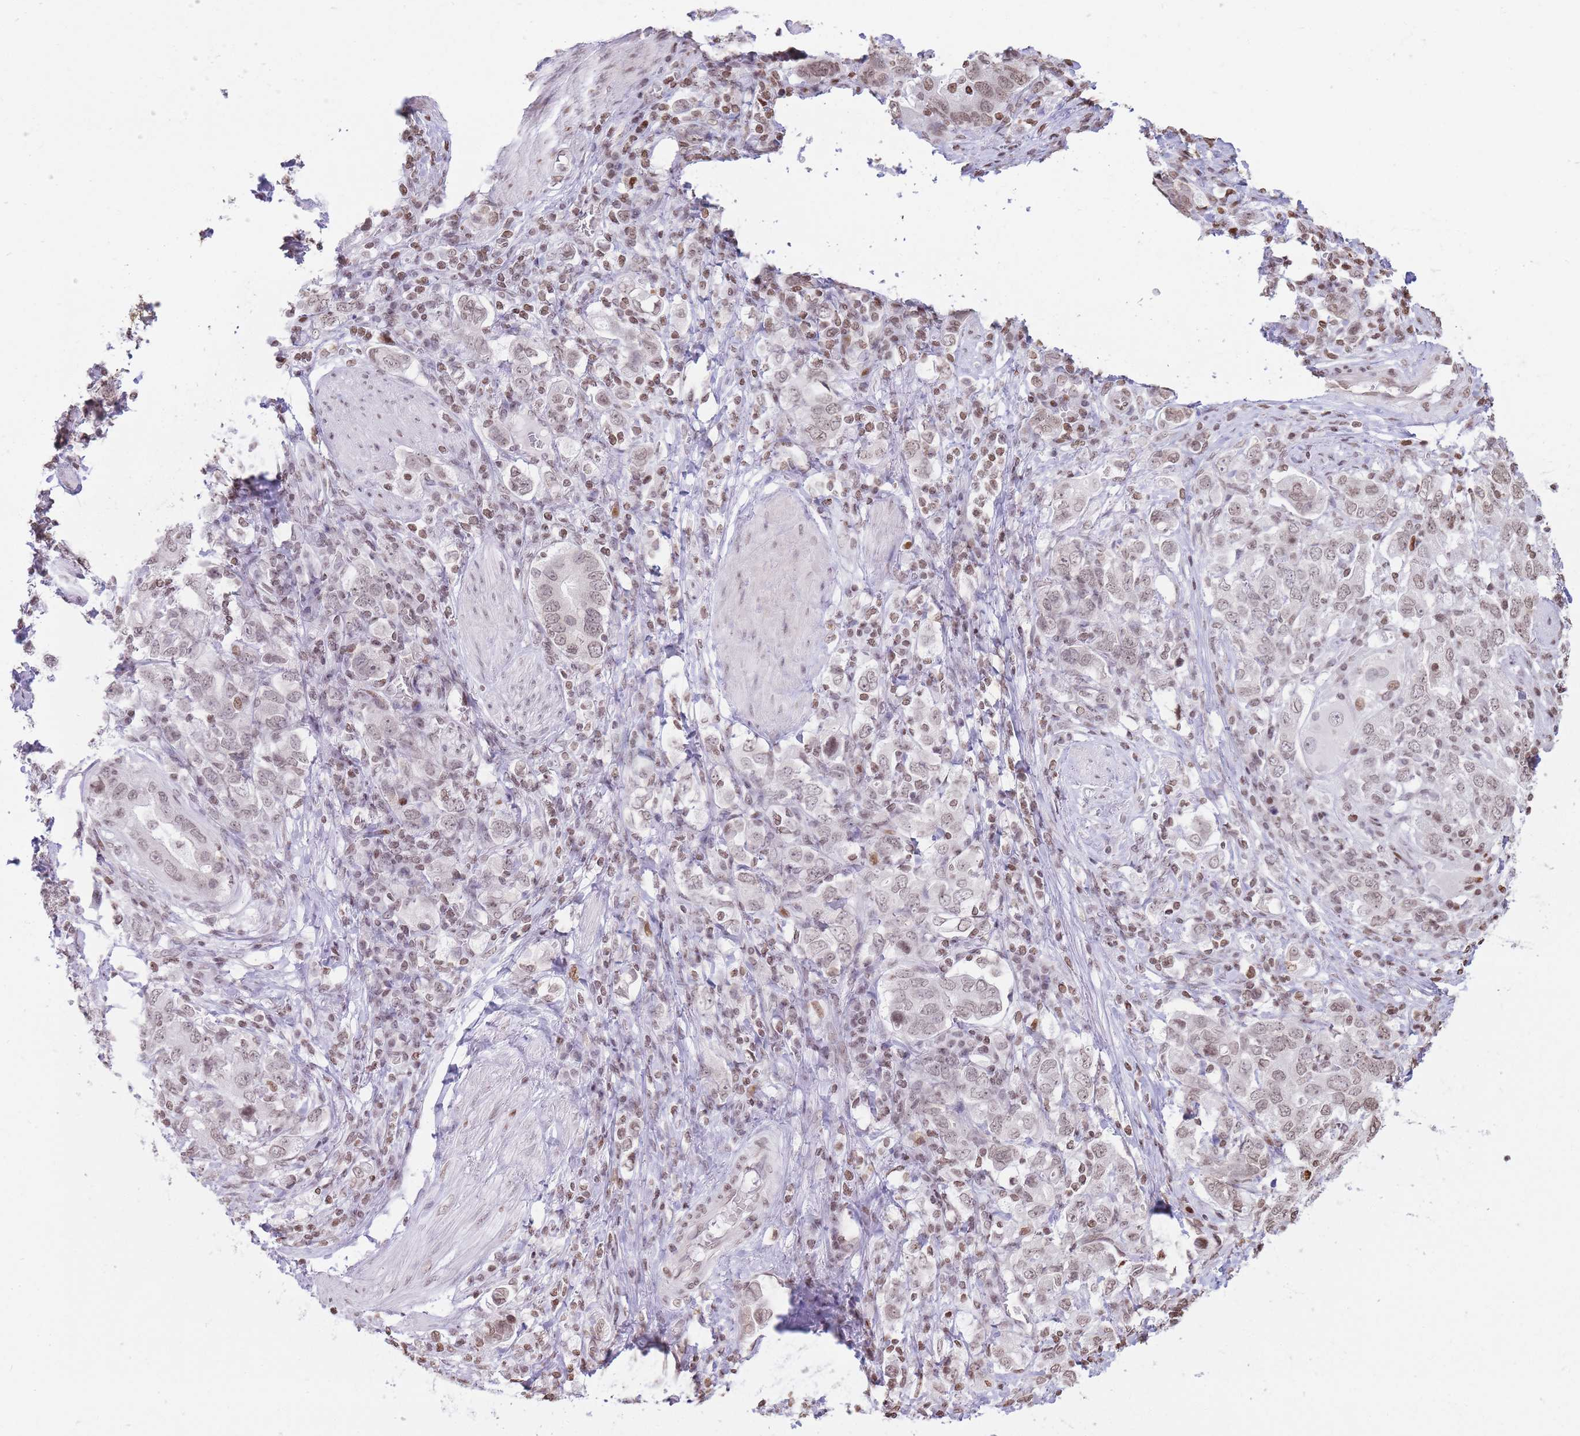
{"staining": {"intensity": "weak", "quantity": ">75%", "location": "nuclear"}, "tissue": "stomach cancer", "cell_type": "Tumor cells", "image_type": "cancer", "snomed": [{"axis": "morphology", "description": "Adenocarcinoma, NOS"}, {"axis": "topography", "description": "Stomach, upper"}, {"axis": "topography", "description": "Stomach"}], "caption": "This photomicrograph shows immunohistochemistry staining of adenocarcinoma (stomach), with low weak nuclear expression in about >75% of tumor cells.", "gene": "SHISAL1", "patient": {"sex": "male", "age": 62}}